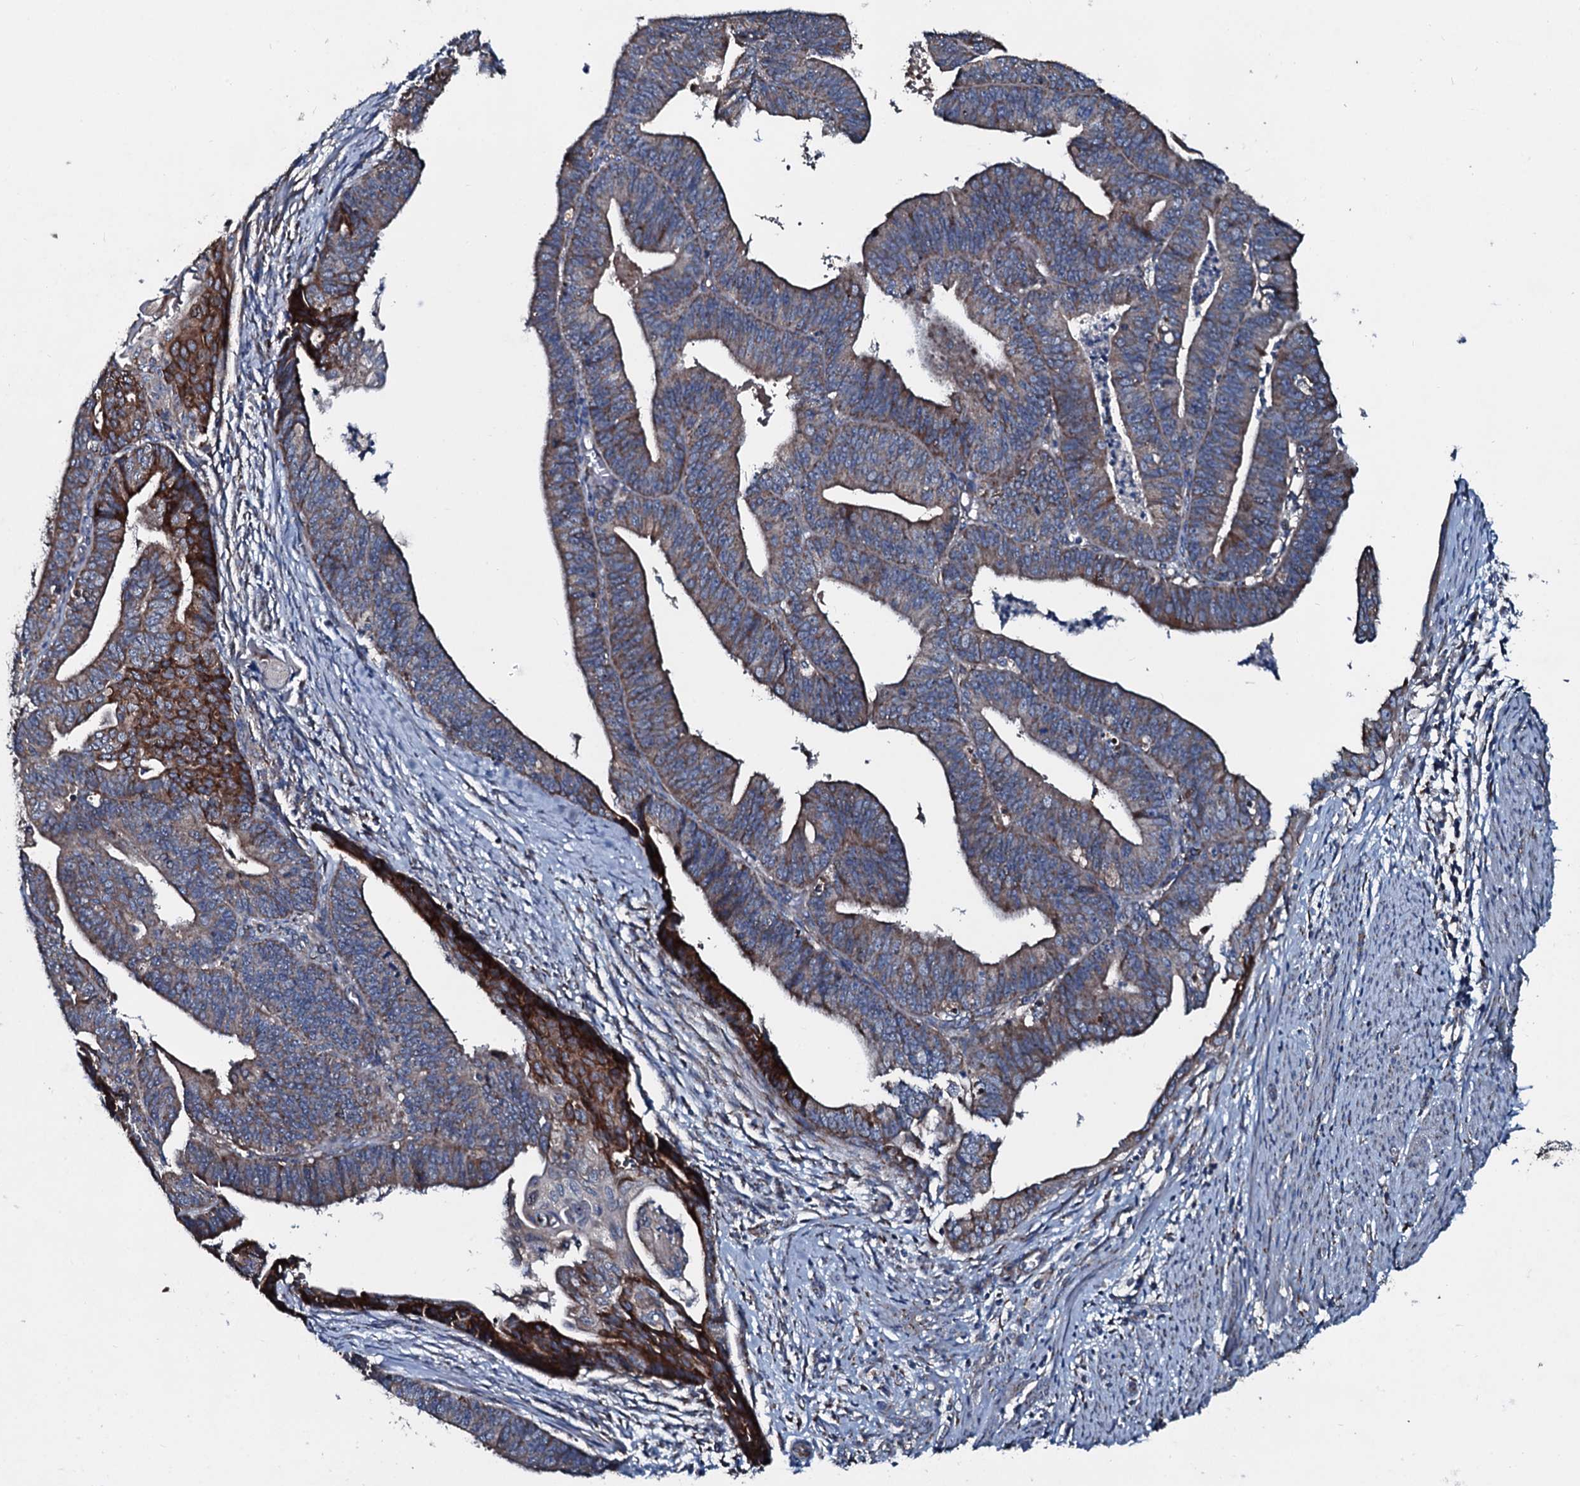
{"staining": {"intensity": "strong", "quantity": "<25%", "location": "cytoplasmic/membranous"}, "tissue": "endometrial cancer", "cell_type": "Tumor cells", "image_type": "cancer", "snomed": [{"axis": "morphology", "description": "Adenocarcinoma, NOS"}, {"axis": "topography", "description": "Endometrium"}], "caption": "Adenocarcinoma (endometrial) stained for a protein reveals strong cytoplasmic/membranous positivity in tumor cells.", "gene": "ACSS3", "patient": {"sex": "female", "age": 73}}